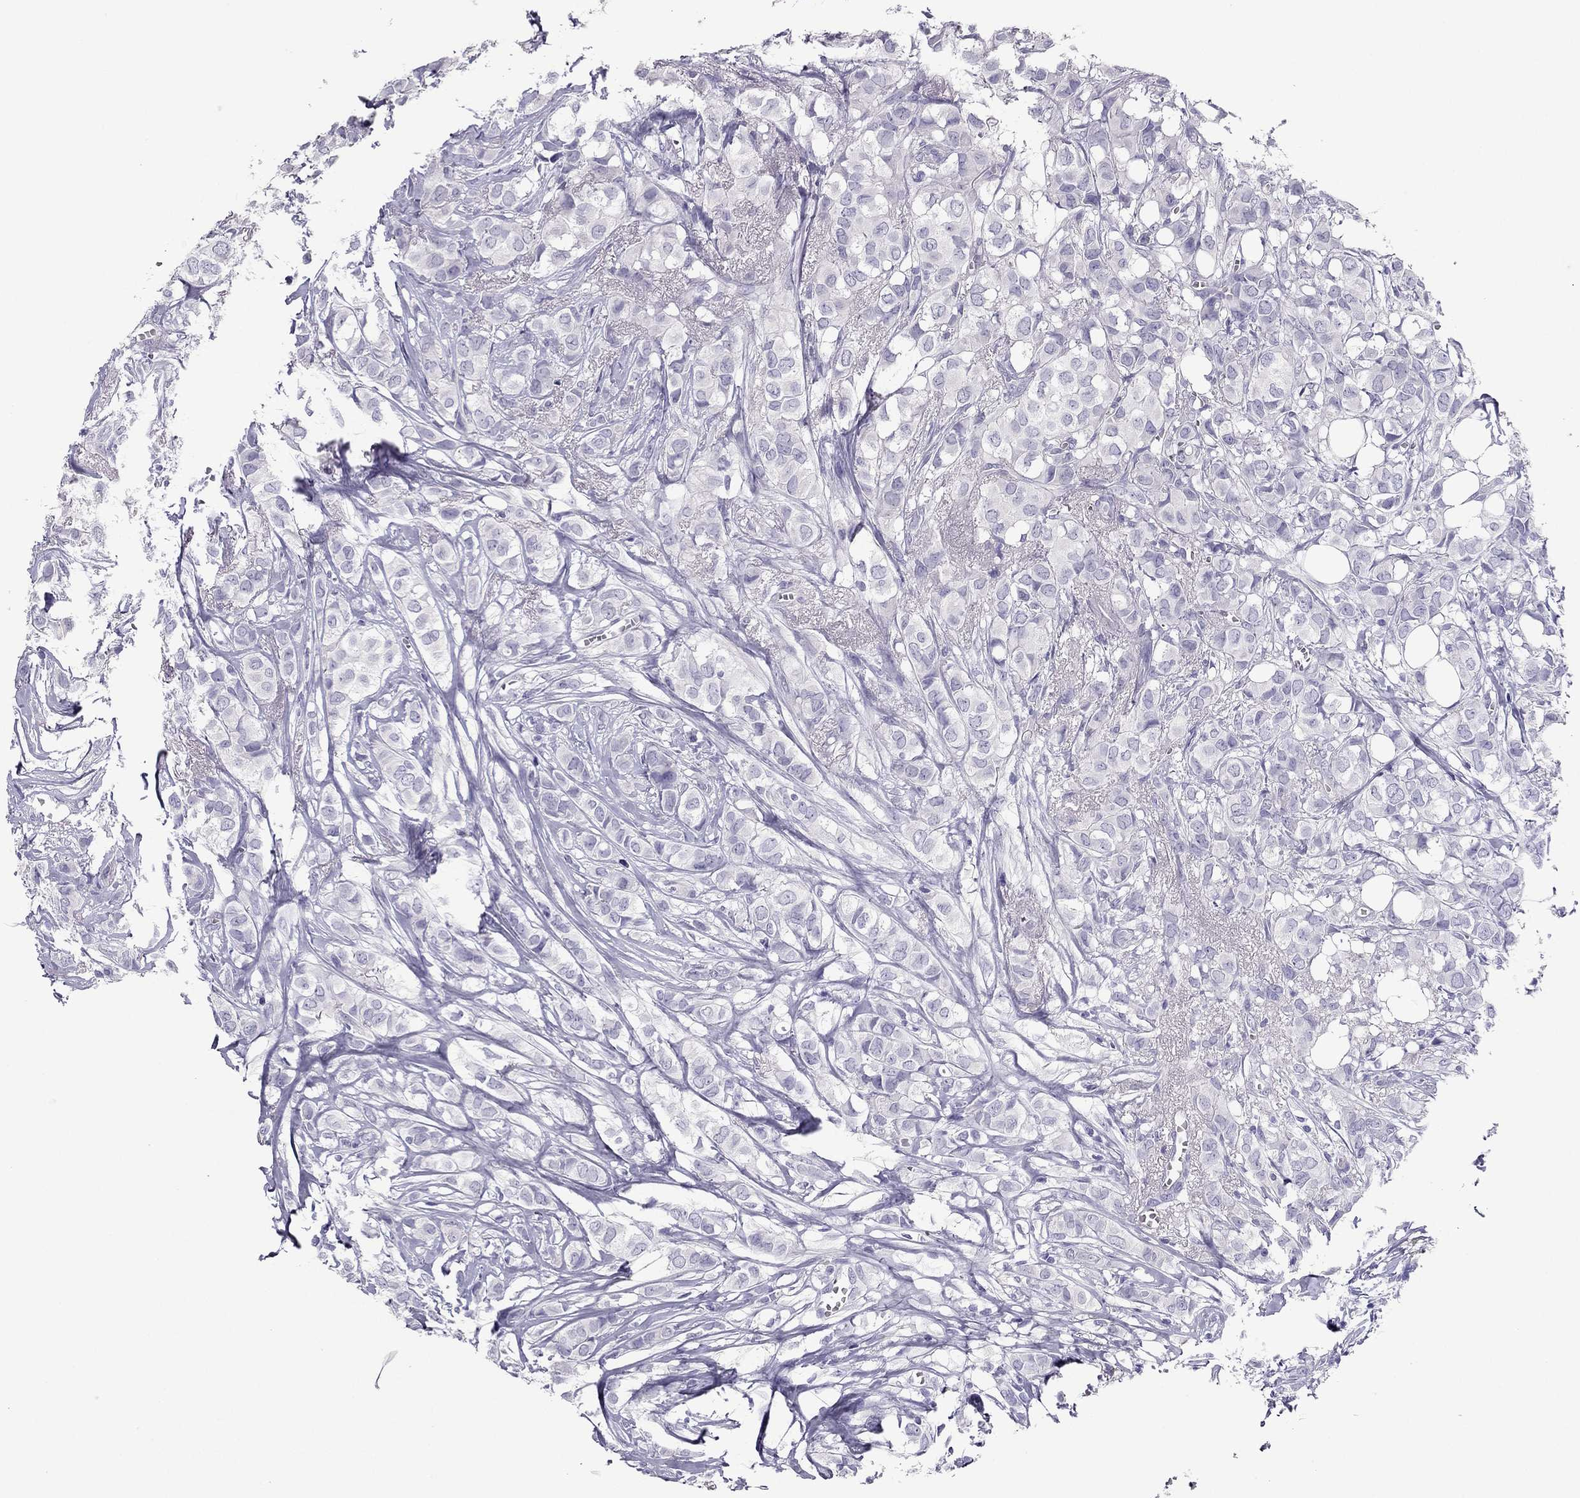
{"staining": {"intensity": "negative", "quantity": "none", "location": "none"}, "tissue": "breast cancer", "cell_type": "Tumor cells", "image_type": "cancer", "snomed": [{"axis": "morphology", "description": "Duct carcinoma"}, {"axis": "topography", "description": "Breast"}], "caption": "The photomicrograph reveals no staining of tumor cells in breast cancer (invasive ductal carcinoma).", "gene": "PDE6A", "patient": {"sex": "female", "age": 85}}